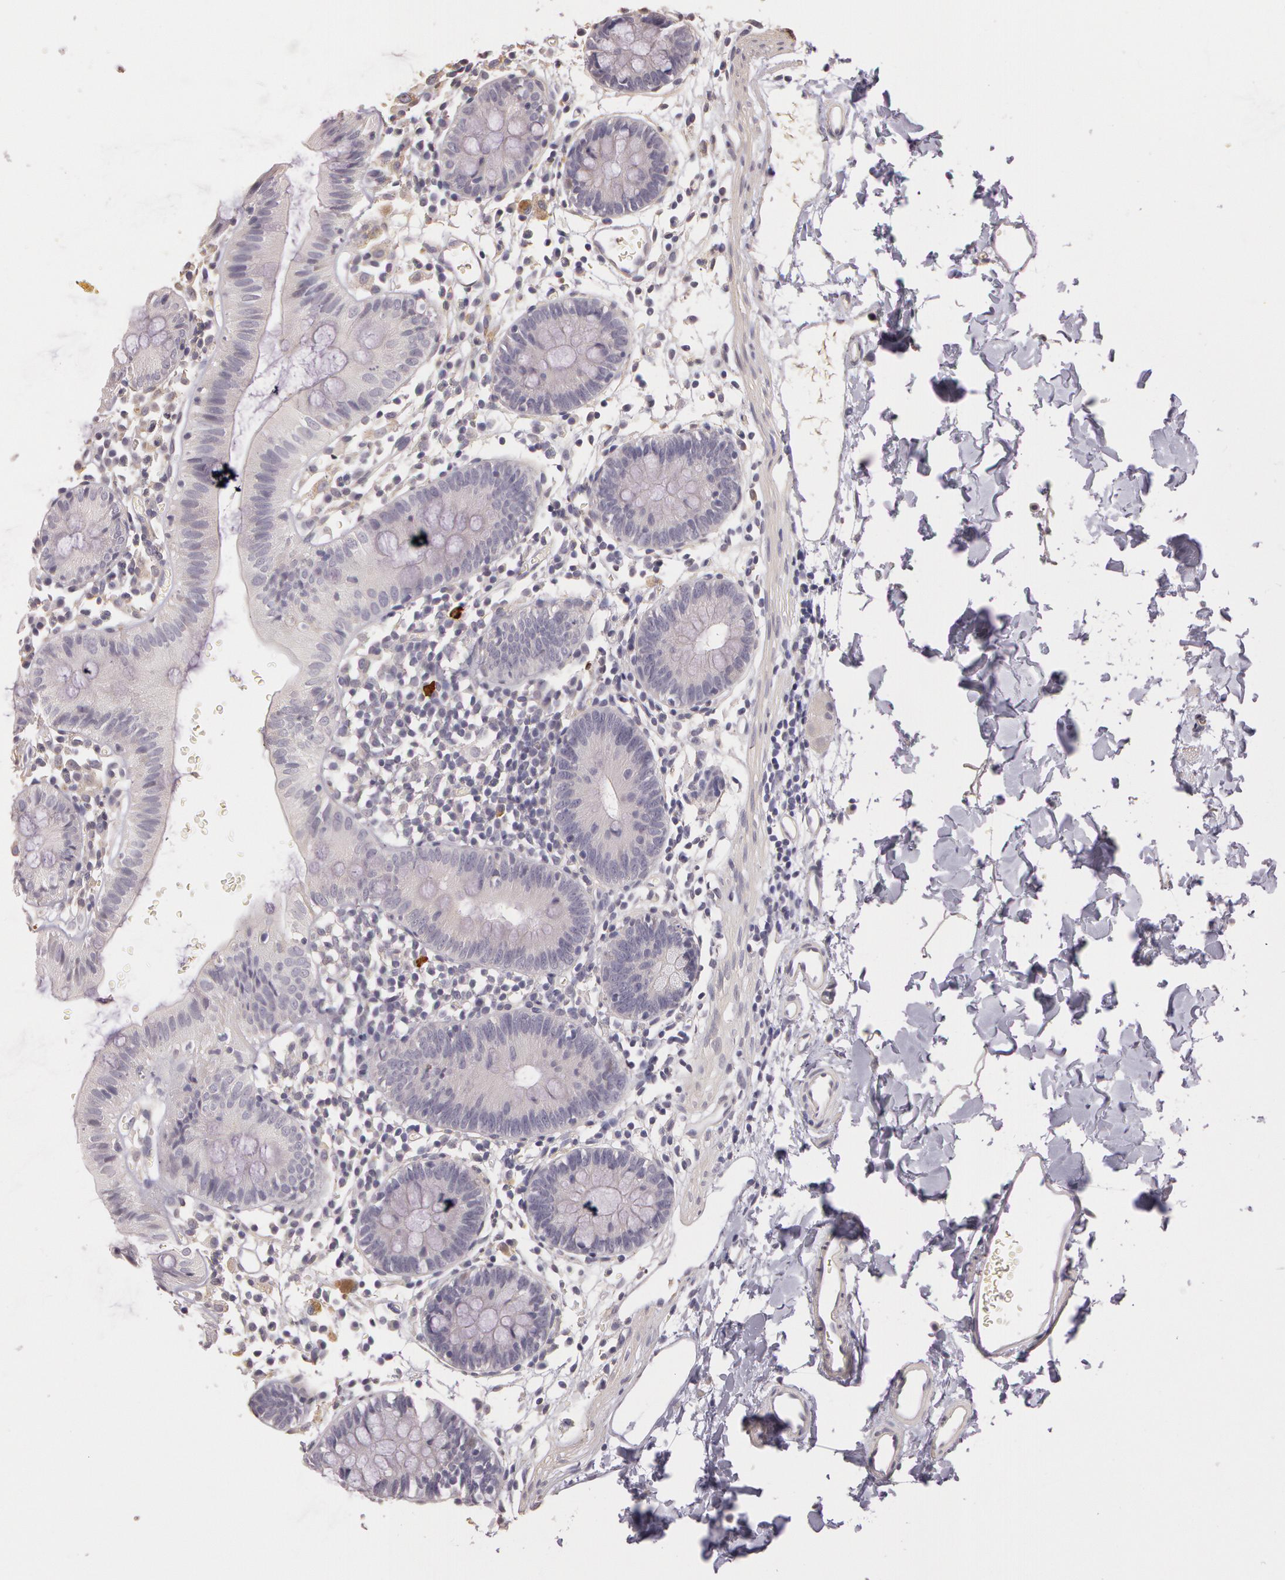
{"staining": {"intensity": "negative", "quantity": "none", "location": "none"}, "tissue": "colon", "cell_type": "Endothelial cells", "image_type": "normal", "snomed": [{"axis": "morphology", "description": "Normal tissue, NOS"}, {"axis": "topography", "description": "Colon"}], "caption": "Endothelial cells show no significant staining in normal colon.", "gene": "G2E3", "patient": {"sex": "male", "age": 14}}